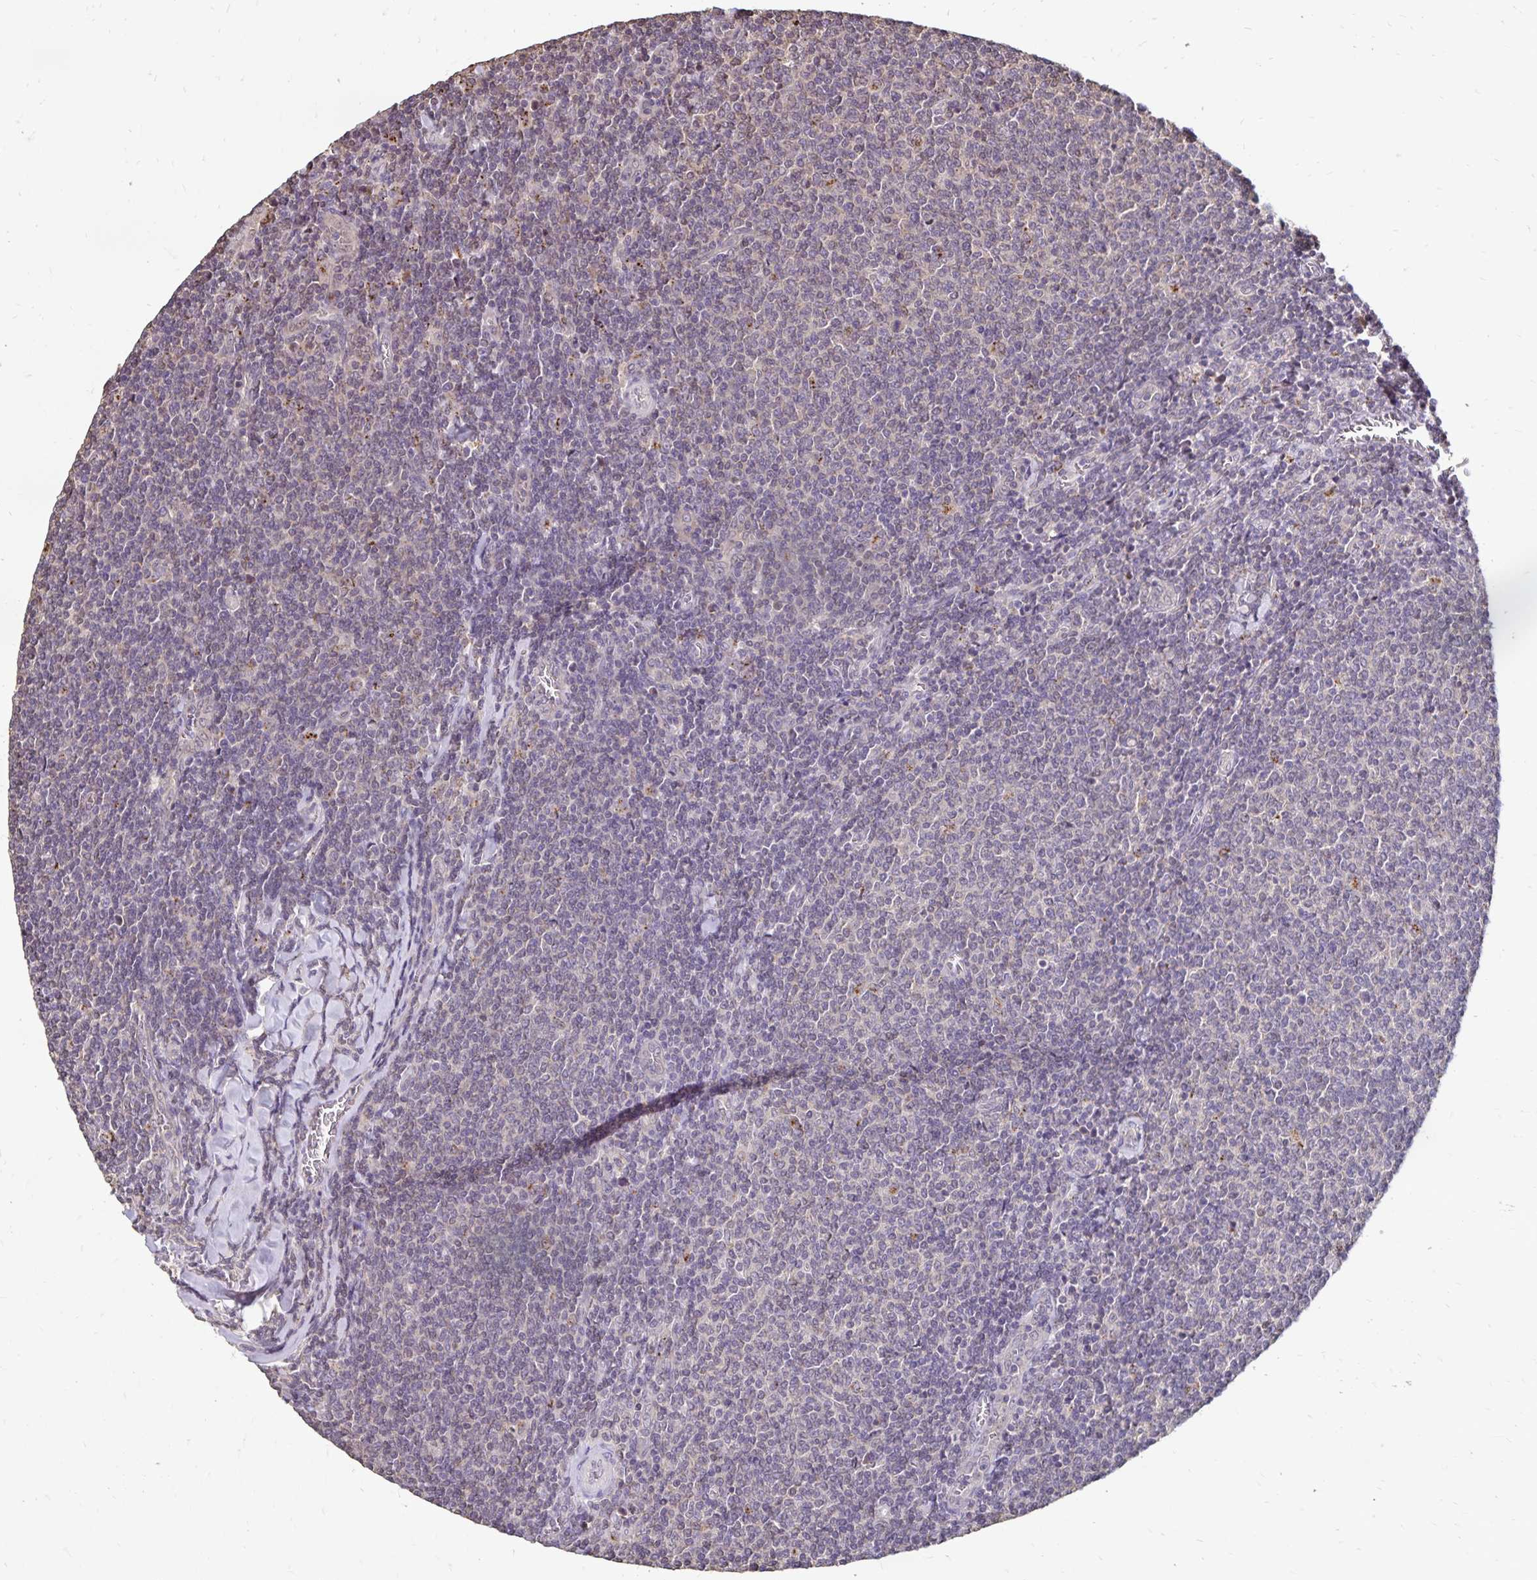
{"staining": {"intensity": "negative", "quantity": "none", "location": "none"}, "tissue": "lymphoma", "cell_type": "Tumor cells", "image_type": "cancer", "snomed": [{"axis": "morphology", "description": "Malignant lymphoma, non-Hodgkin's type, Low grade"}, {"axis": "topography", "description": "Lymph node"}], "caption": "Histopathology image shows no significant protein expression in tumor cells of low-grade malignant lymphoma, non-Hodgkin's type.", "gene": "EMC10", "patient": {"sex": "male", "age": 52}}